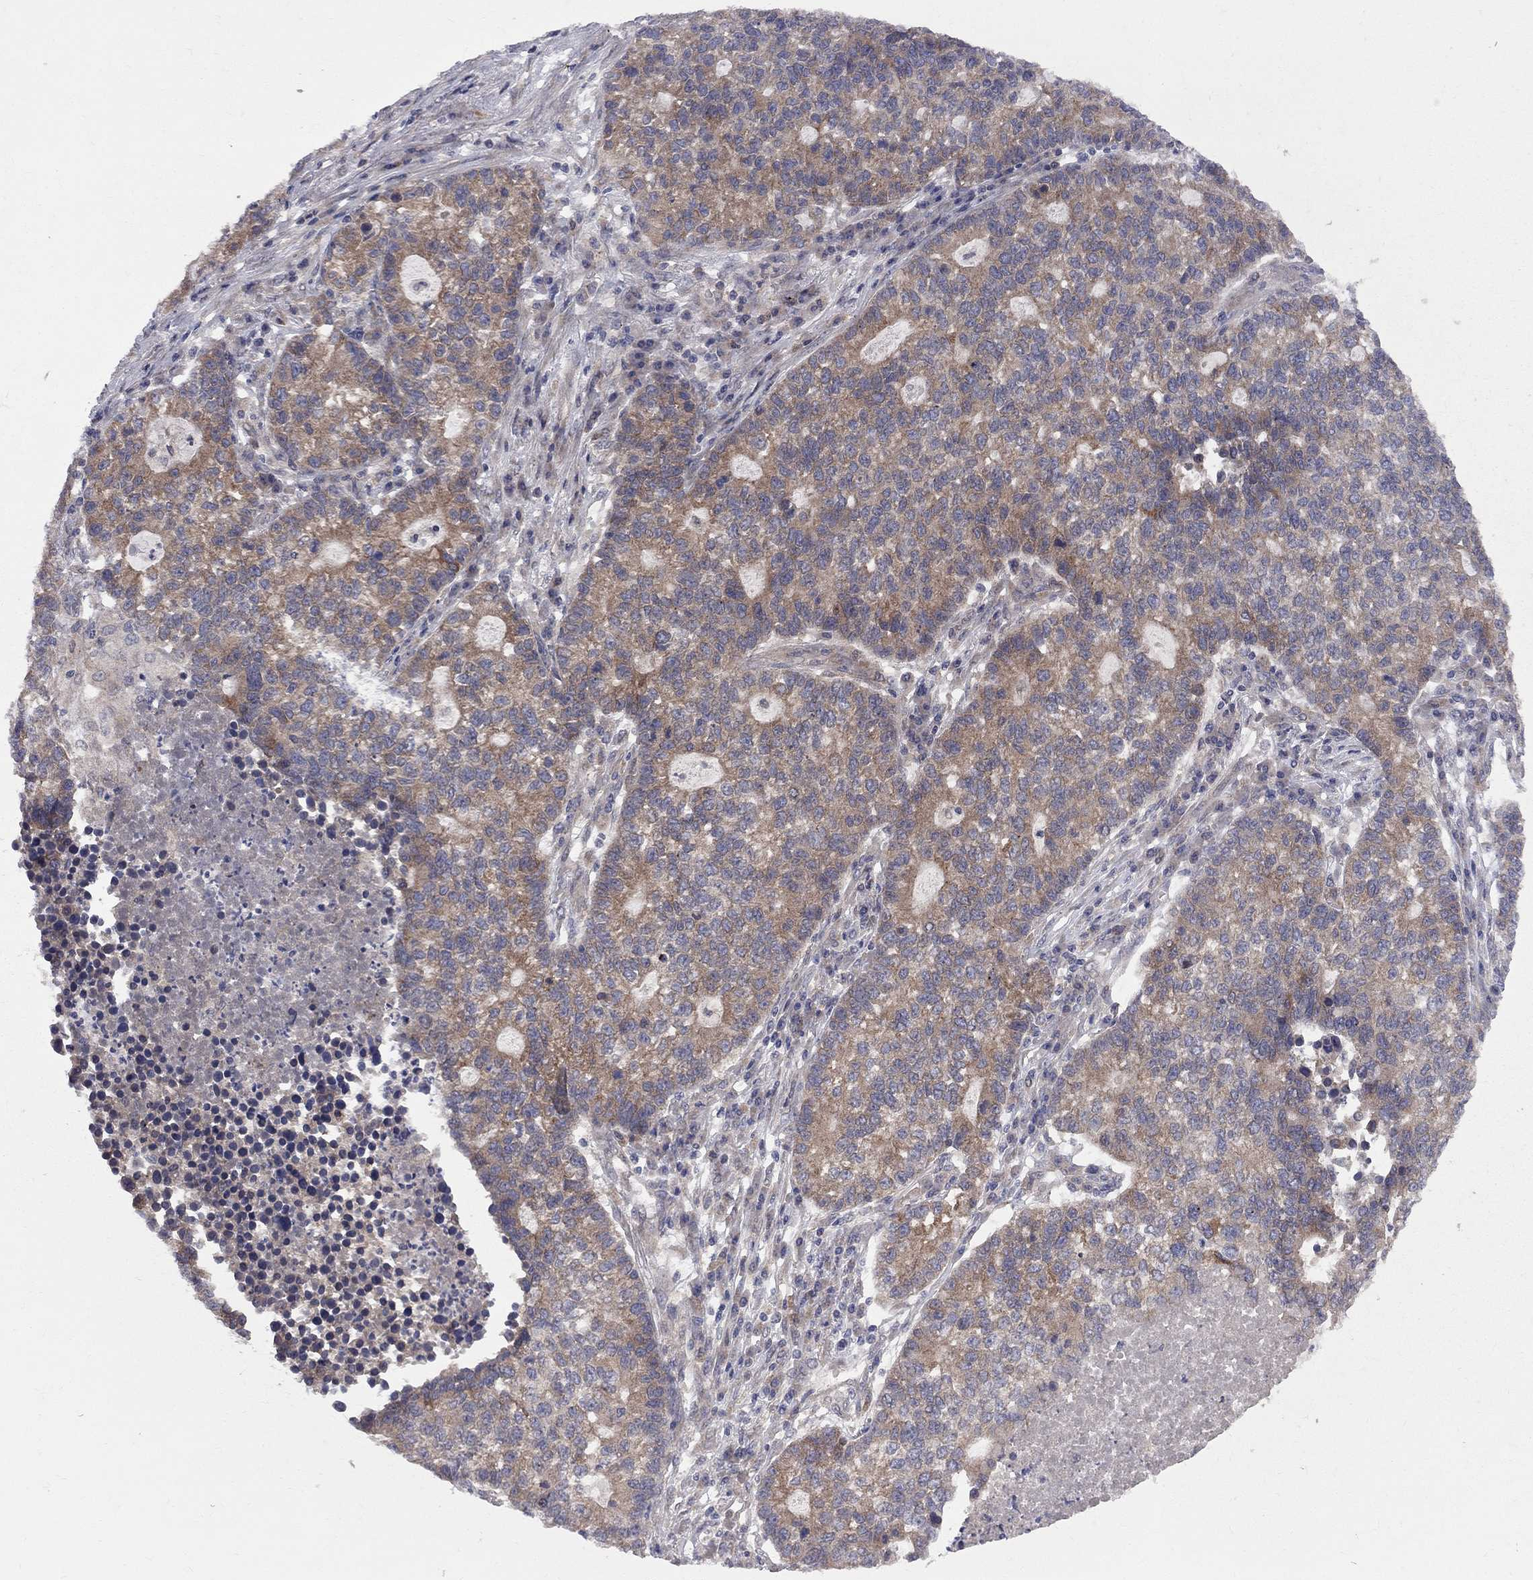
{"staining": {"intensity": "moderate", "quantity": ">75%", "location": "cytoplasmic/membranous"}, "tissue": "lung cancer", "cell_type": "Tumor cells", "image_type": "cancer", "snomed": [{"axis": "morphology", "description": "Adenocarcinoma, NOS"}, {"axis": "topography", "description": "Lung"}], "caption": "Human lung adenocarcinoma stained with a protein marker displays moderate staining in tumor cells.", "gene": "CNOT11", "patient": {"sex": "male", "age": 57}}